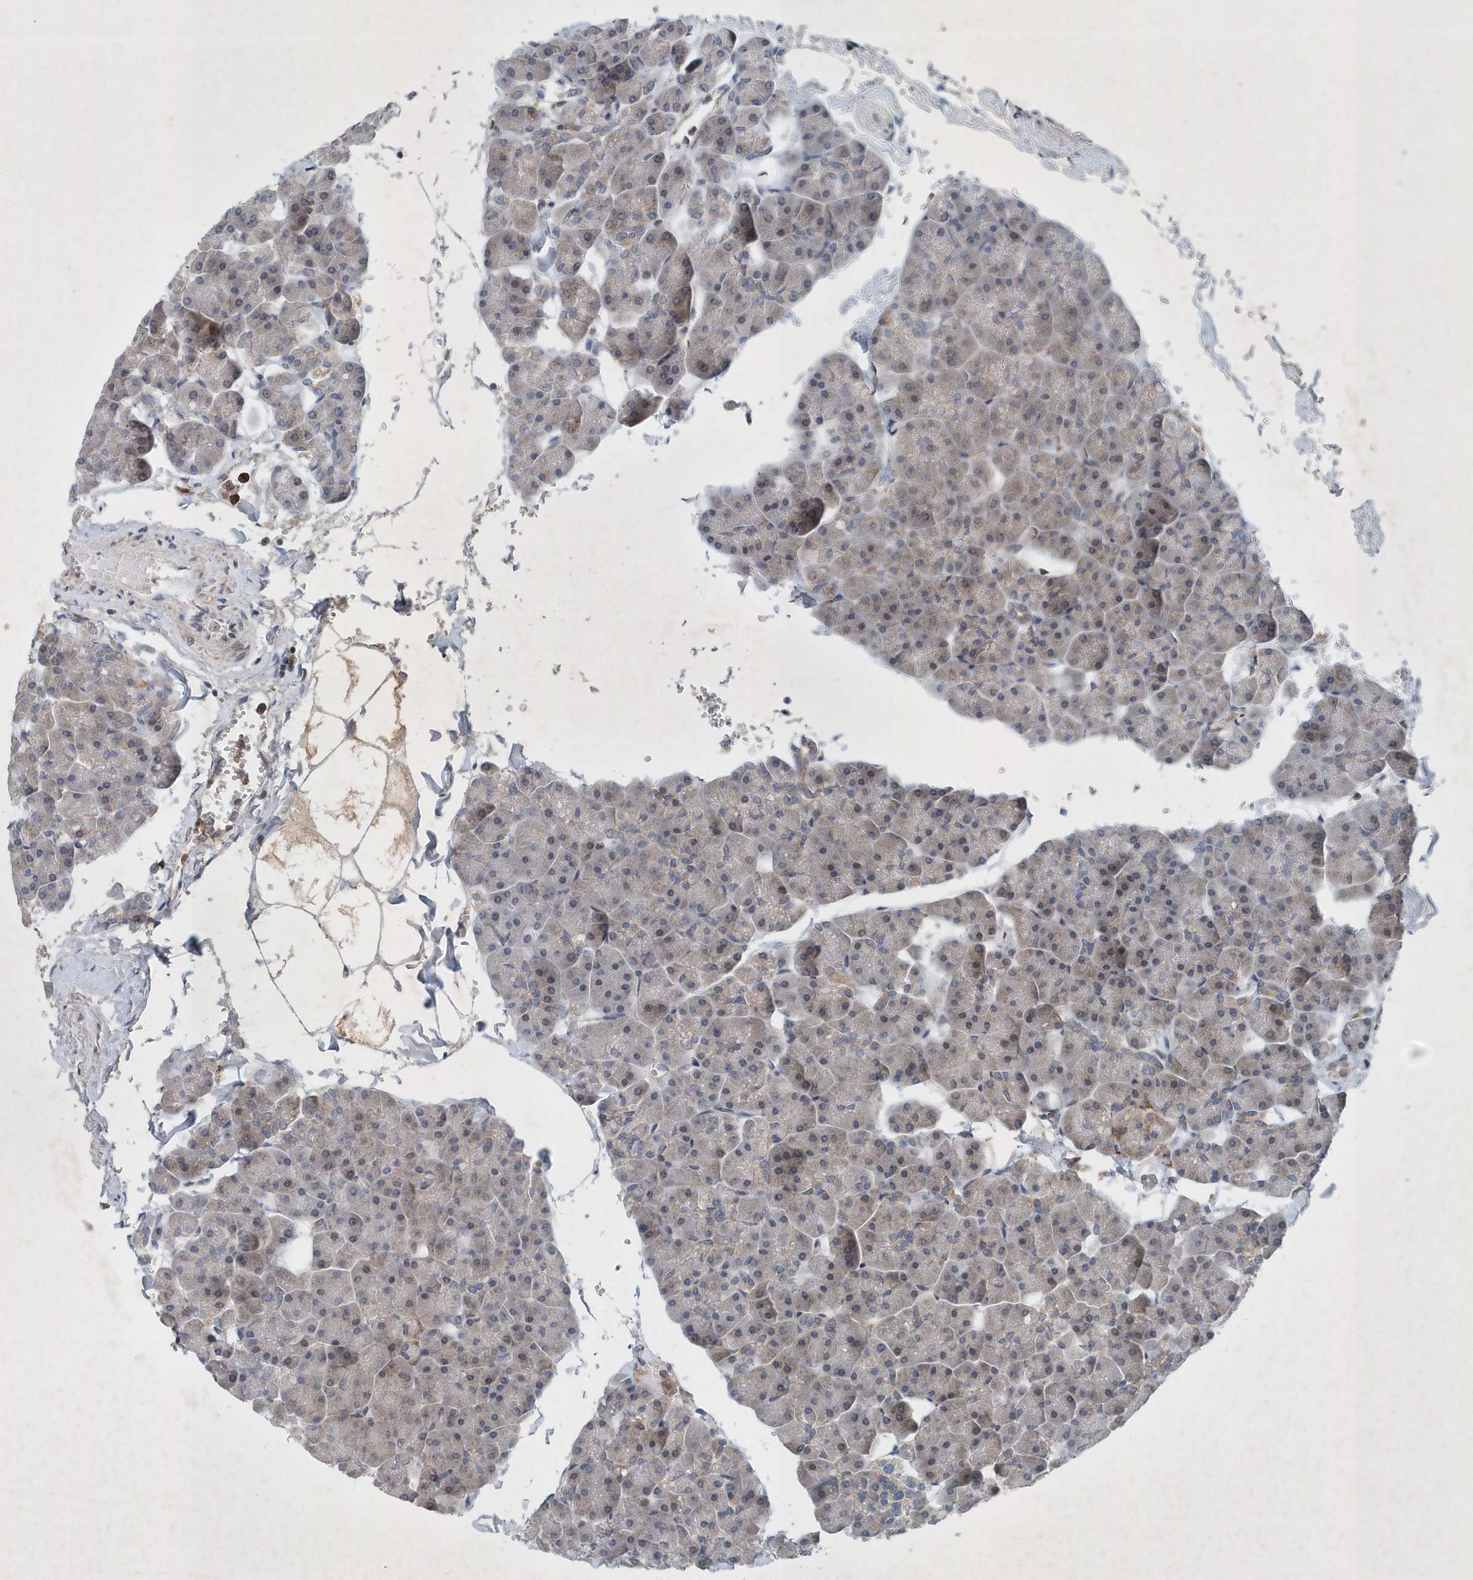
{"staining": {"intensity": "weak", "quantity": "<25%", "location": "cytoplasmic/membranous"}, "tissue": "pancreas", "cell_type": "Exocrine glandular cells", "image_type": "normal", "snomed": [{"axis": "morphology", "description": "Normal tissue, NOS"}, {"axis": "topography", "description": "Pancreas"}], "caption": "Exocrine glandular cells show no significant expression in unremarkable pancreas. The staining is performed using DAB (3,3'-diaminobenzidine) brown chromogen with nuclei counter-stained in using hematoxylin.", "gene": "P2RY10", "patient": {"sex": "male", "age": 35}}